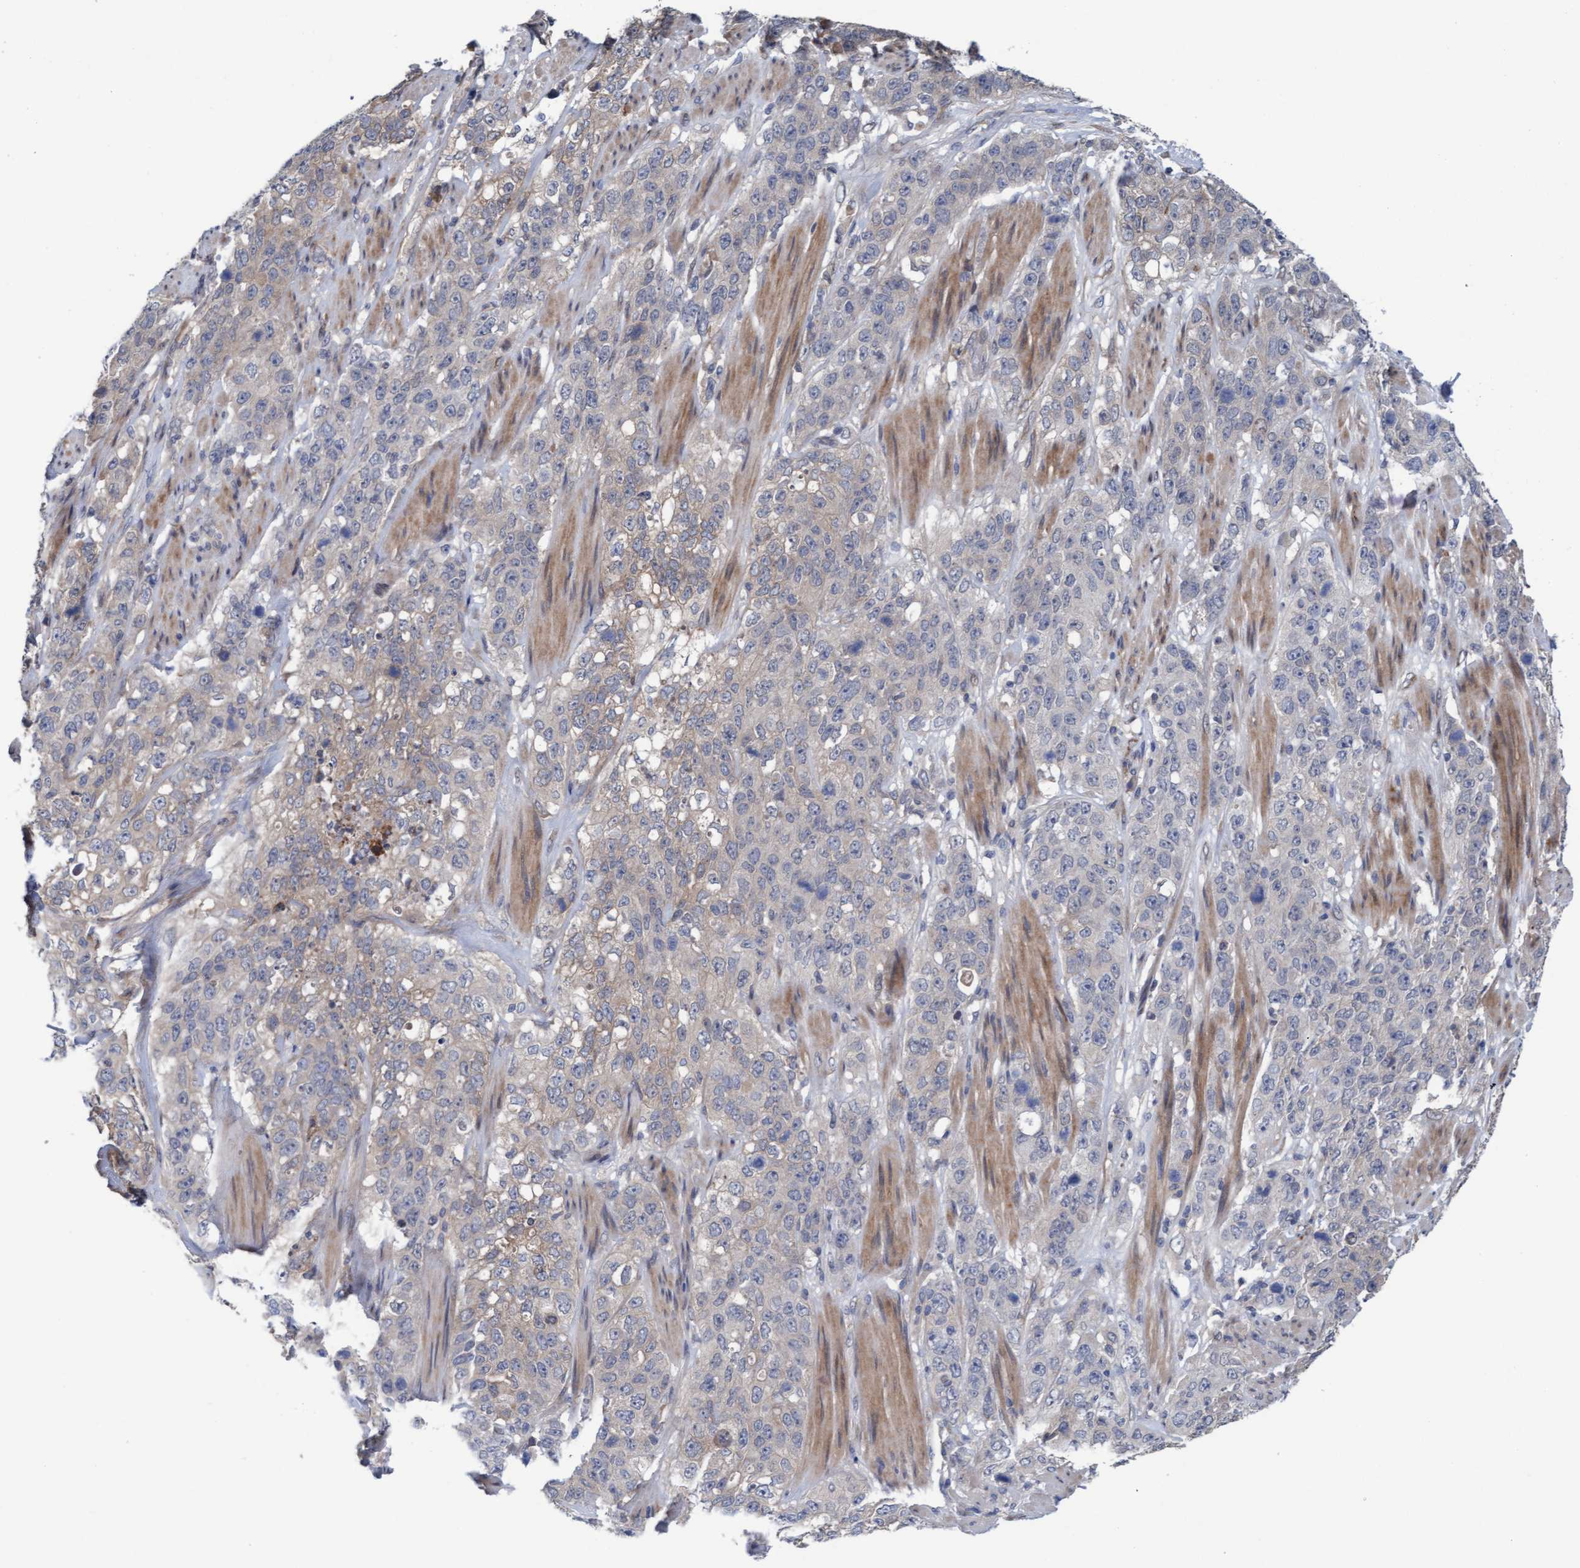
{"staining": {"intensity": "negative", "quantity": "none", "location": "none"}, "tissue": "stomach cancer", "cell_type": "Tumor cells", "image_type": "cancer", "snomed": [{"axis": "morphology", "description": "Adenocarcinoma, NOS"}, {"axis": "topography", "description": "Stomach"}], "caption": "Tumor cells show no significant protein positivity in stomach cancer (adenocarcinoma).", "gene": "PLCD1", "patient": {"sex": "male", "age": 48}}